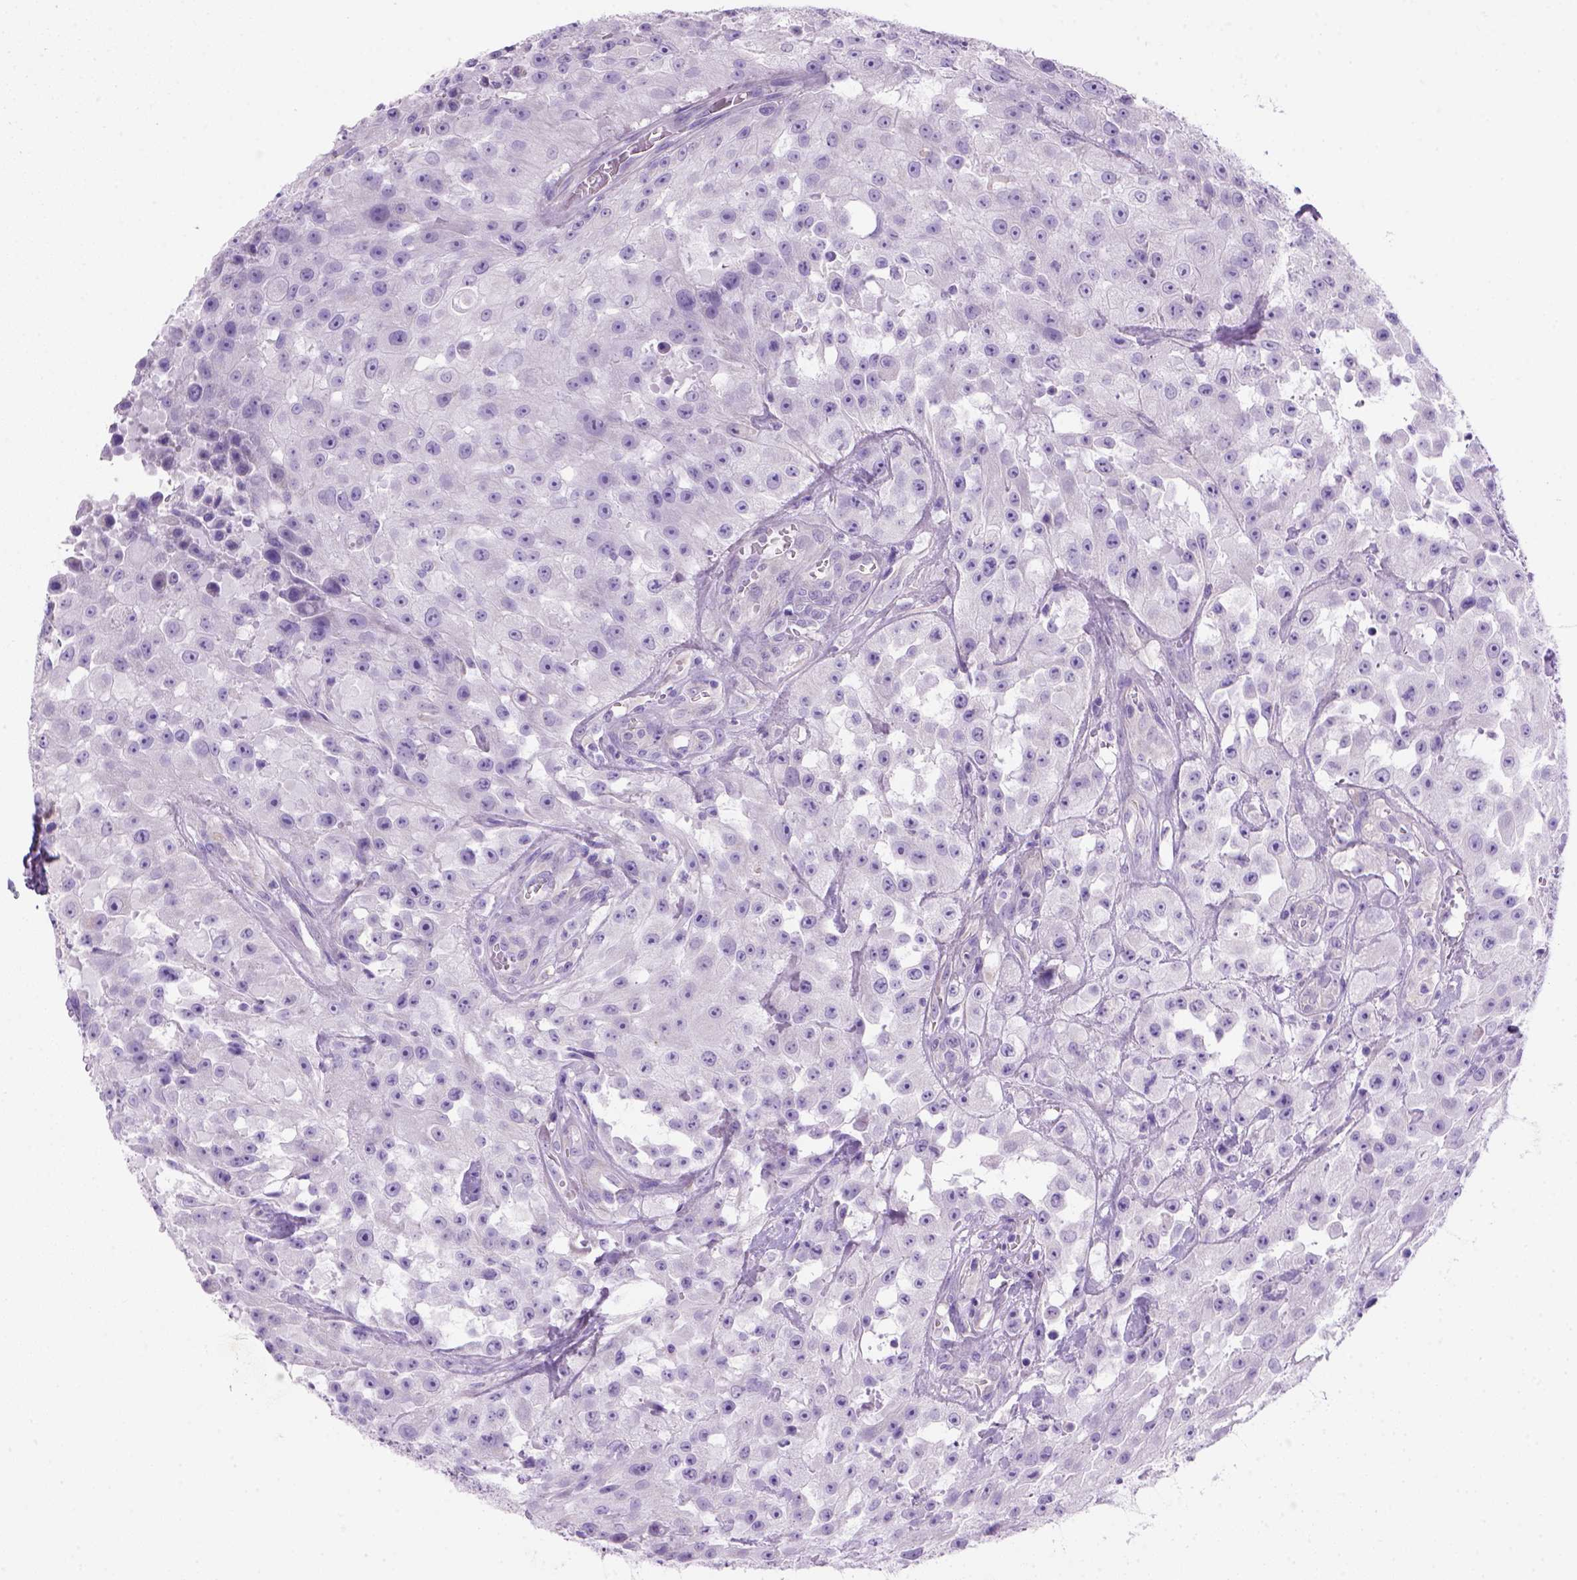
{"staining": {"intensity": "negative", "quantity": "none", "location": "none"}, "tissue": "urothelial cancer", "cell_type": "Tumor cells", "image_type": "cancer", "snomed": [{"axis": "morphology", "description": "Urothelial carcinoma, High grade"}, {"axis": "topography", "description": "Urinary bladder"}], "caption": "A photomicrograph of human urothelial cancer is negative for staining in tumor cells.", "gene": "ARHGEF33", "patient": {"sex": "male", "age": 79}}